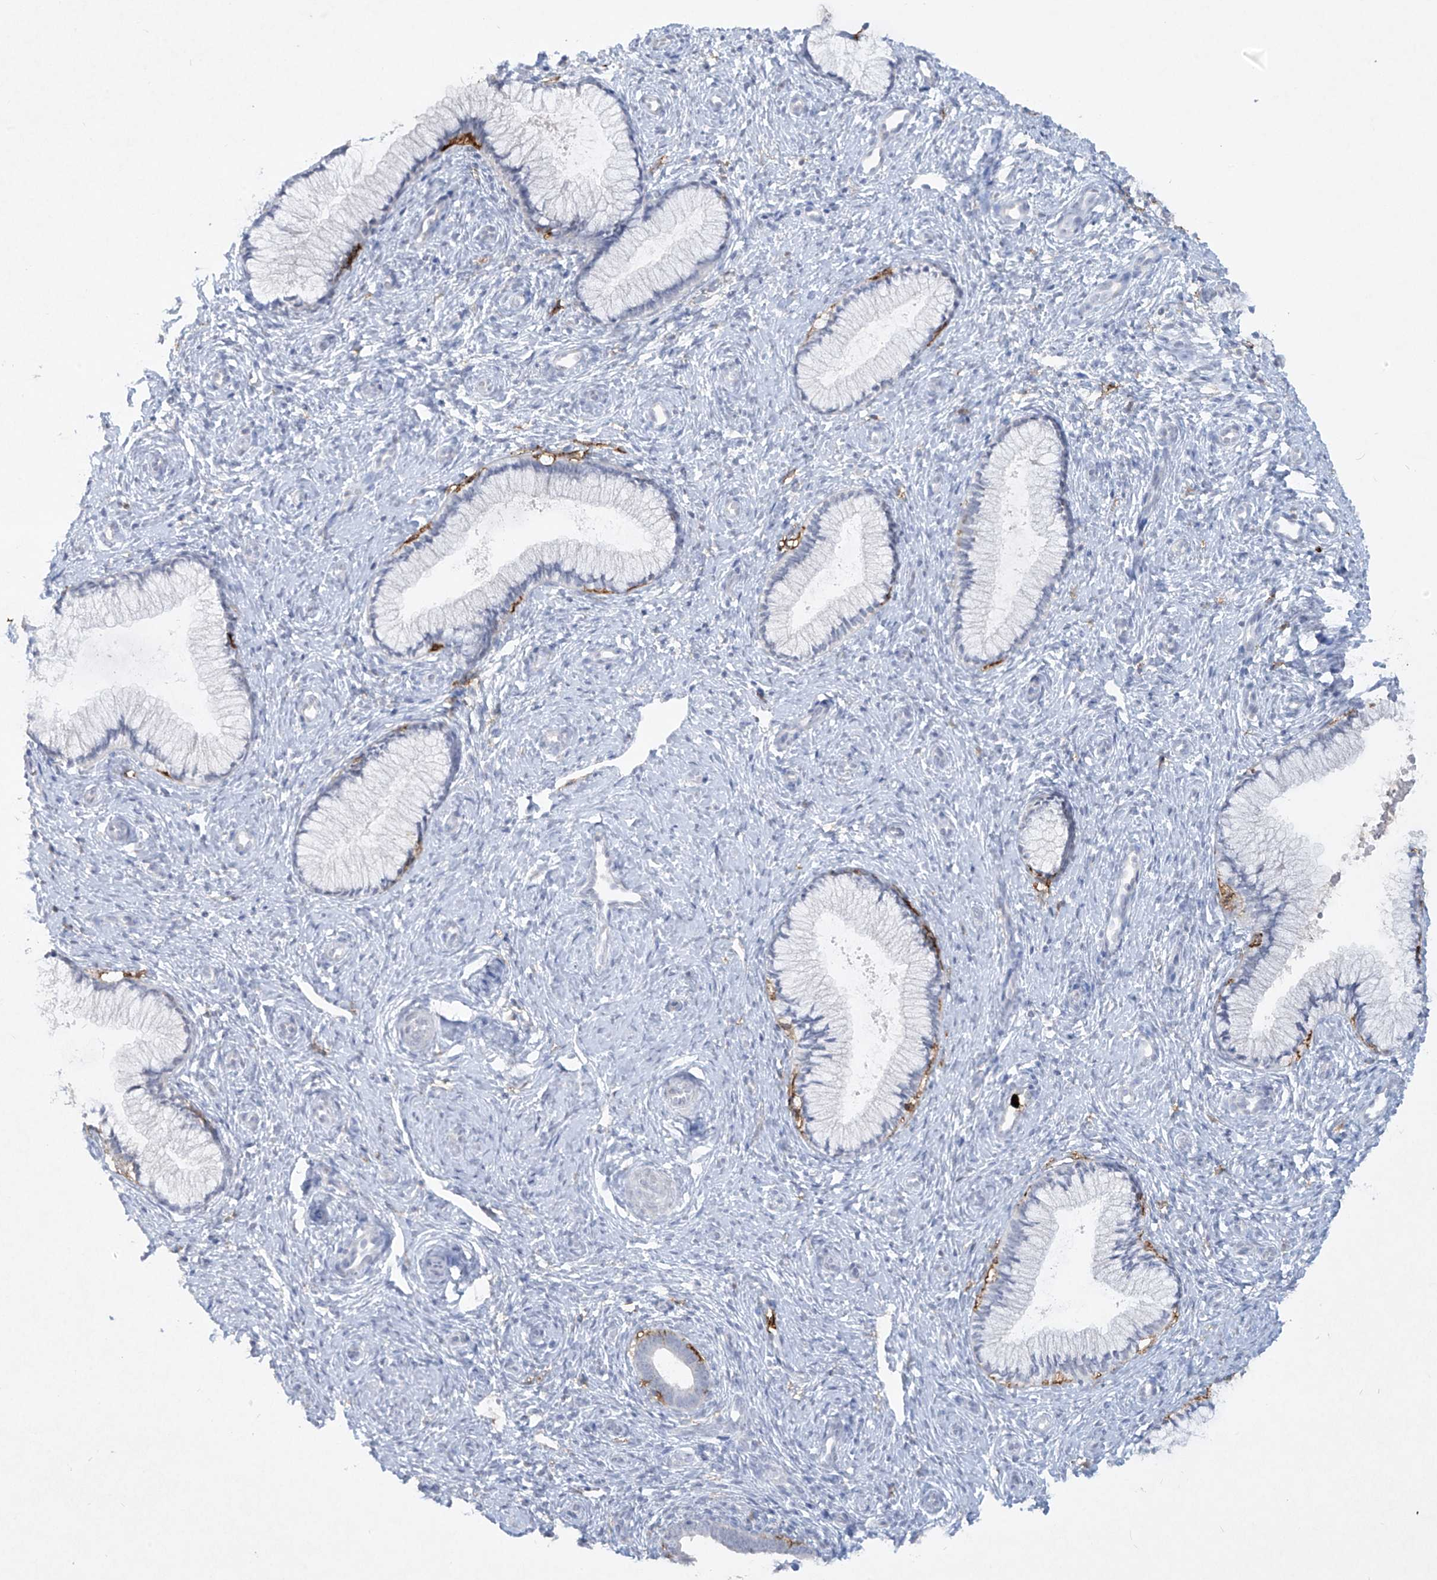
{"staining": {"intensity": "negative", "quantity": "none", "location": "none"}, "tissue": "cervix", "cell_type": "Glandular cells", "image_type": "normal", "snomed": [{"axis": "morphology", "description": "Normal tissue, NOS"}, {"axis": "topography", "description": "Cervix"}], "caption": "IHC of benign human cervix exhibits no expression in glandular cells. (Brightfield microscopy of DAB IHC at high magnification).", "gene": "FCGR3A", "patient": {"sex": "female", "age": 27}}